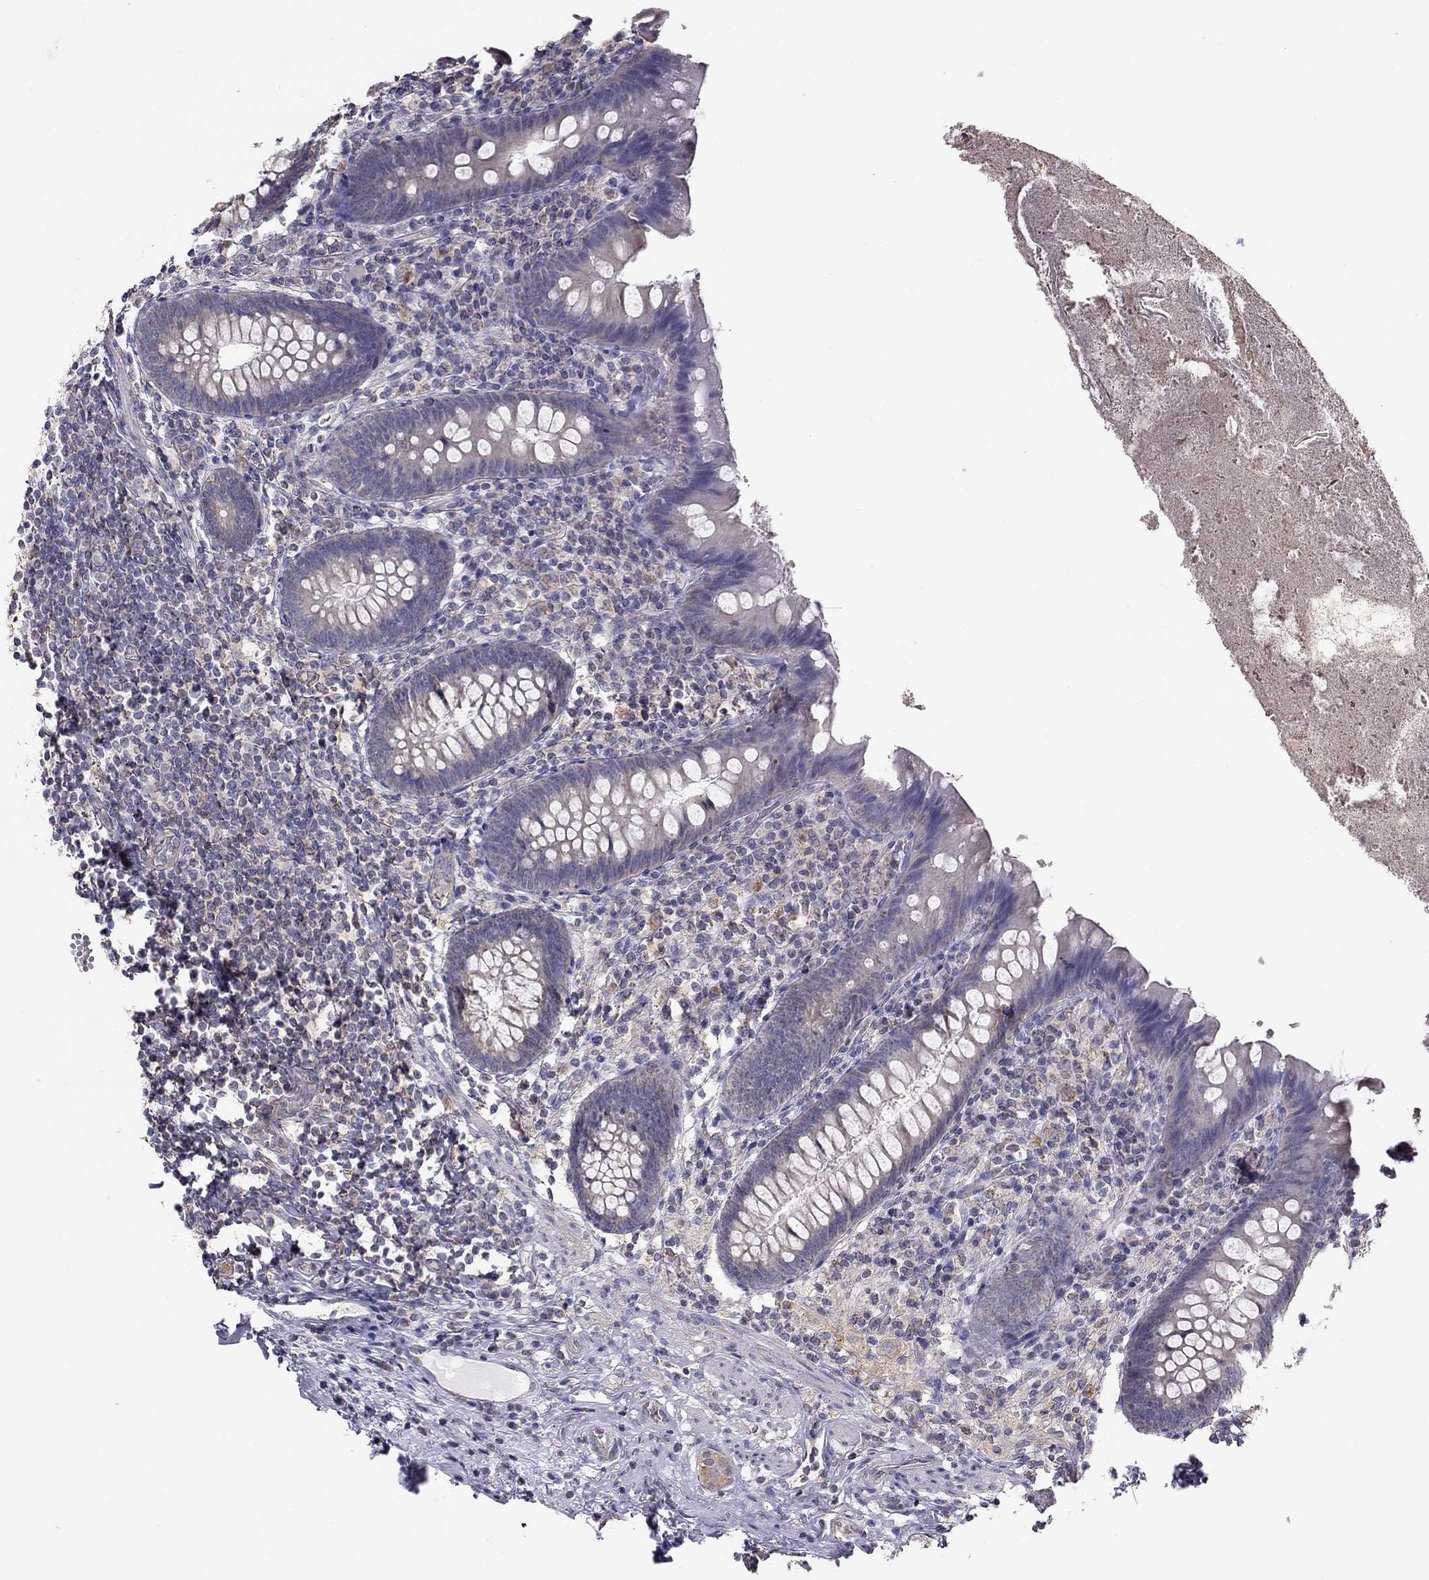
{"staining": {"intensity": "negative", "quantity": "none", "location": "none"}, "tissue": "appendix", "cell_type": "Glandular cells", "image_type": "normal", "snomed": [{"axis": "morphology", "description": "Normal tissue, NOS"}, {"axis": "topography", "description": "Appendix"}], "caption": "This histopathology image is of unremarkable appendix stained with immunohistochemistry to label a protein in brown with the nuclei are counter-stained blue. There is no staining in glandular cells.", "gene": "LRIT3", "patient": {"sex": "male", "age": 47}}